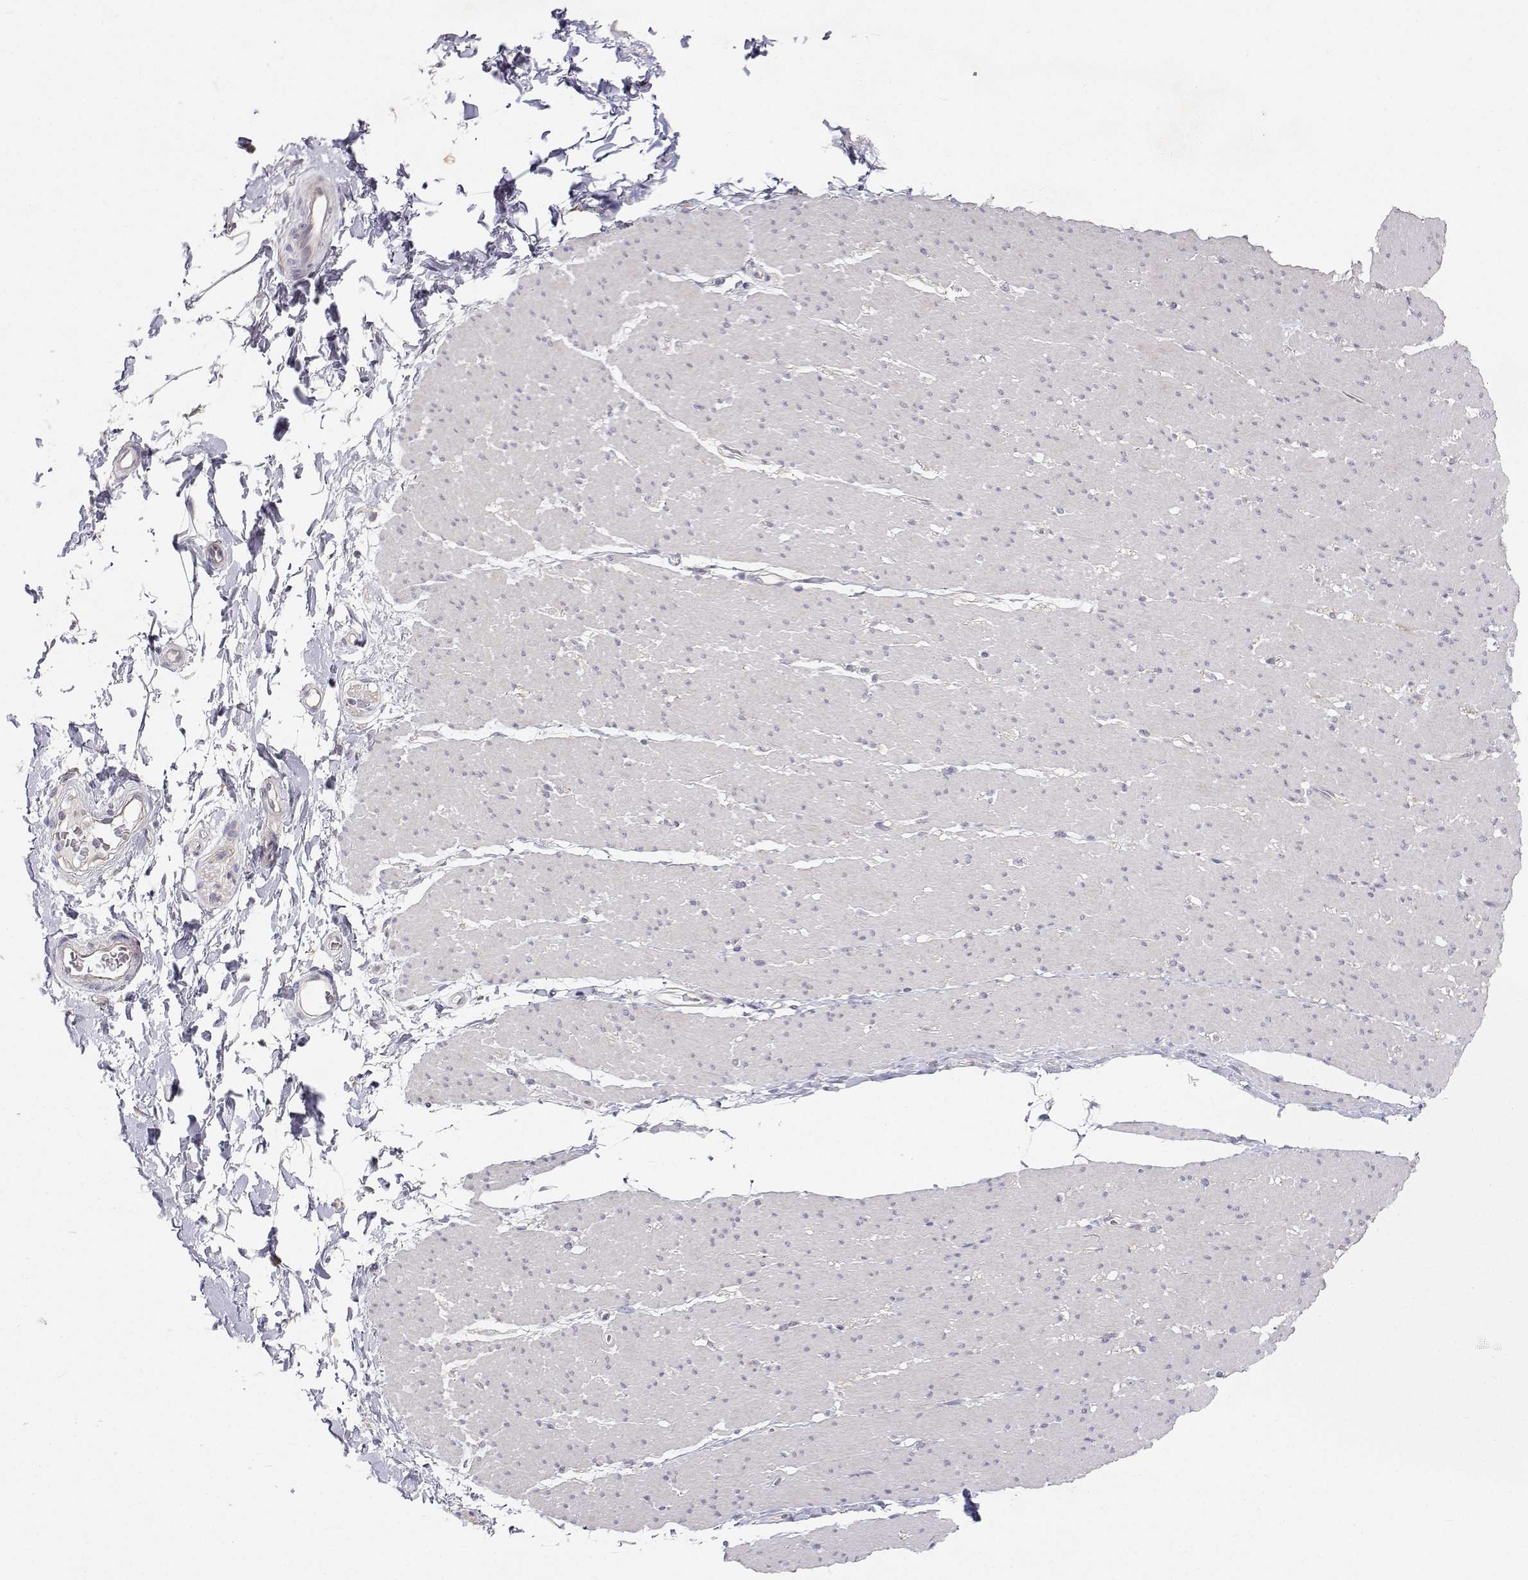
{"staining": {"intensity": "negative", "quantity": "none", "location": "none"}, "tissue": "smooth muscle", "cell_type": "Smooth muscle cells", "image_type": "normal", "snomed": [{"axis": "morphology", "description": "Normal tissue, NOS"}, {"axis": "topography", "description": "Smooth muscle"}, {"axis": "topography", "description": "Rectum"}], "caption": "Immunohistochemical staining of benign smooth muscle reveals no significant expression in smooth muscle cells.", "gene": "MYPN", "patient": {"sex": "male", "age": 53}}